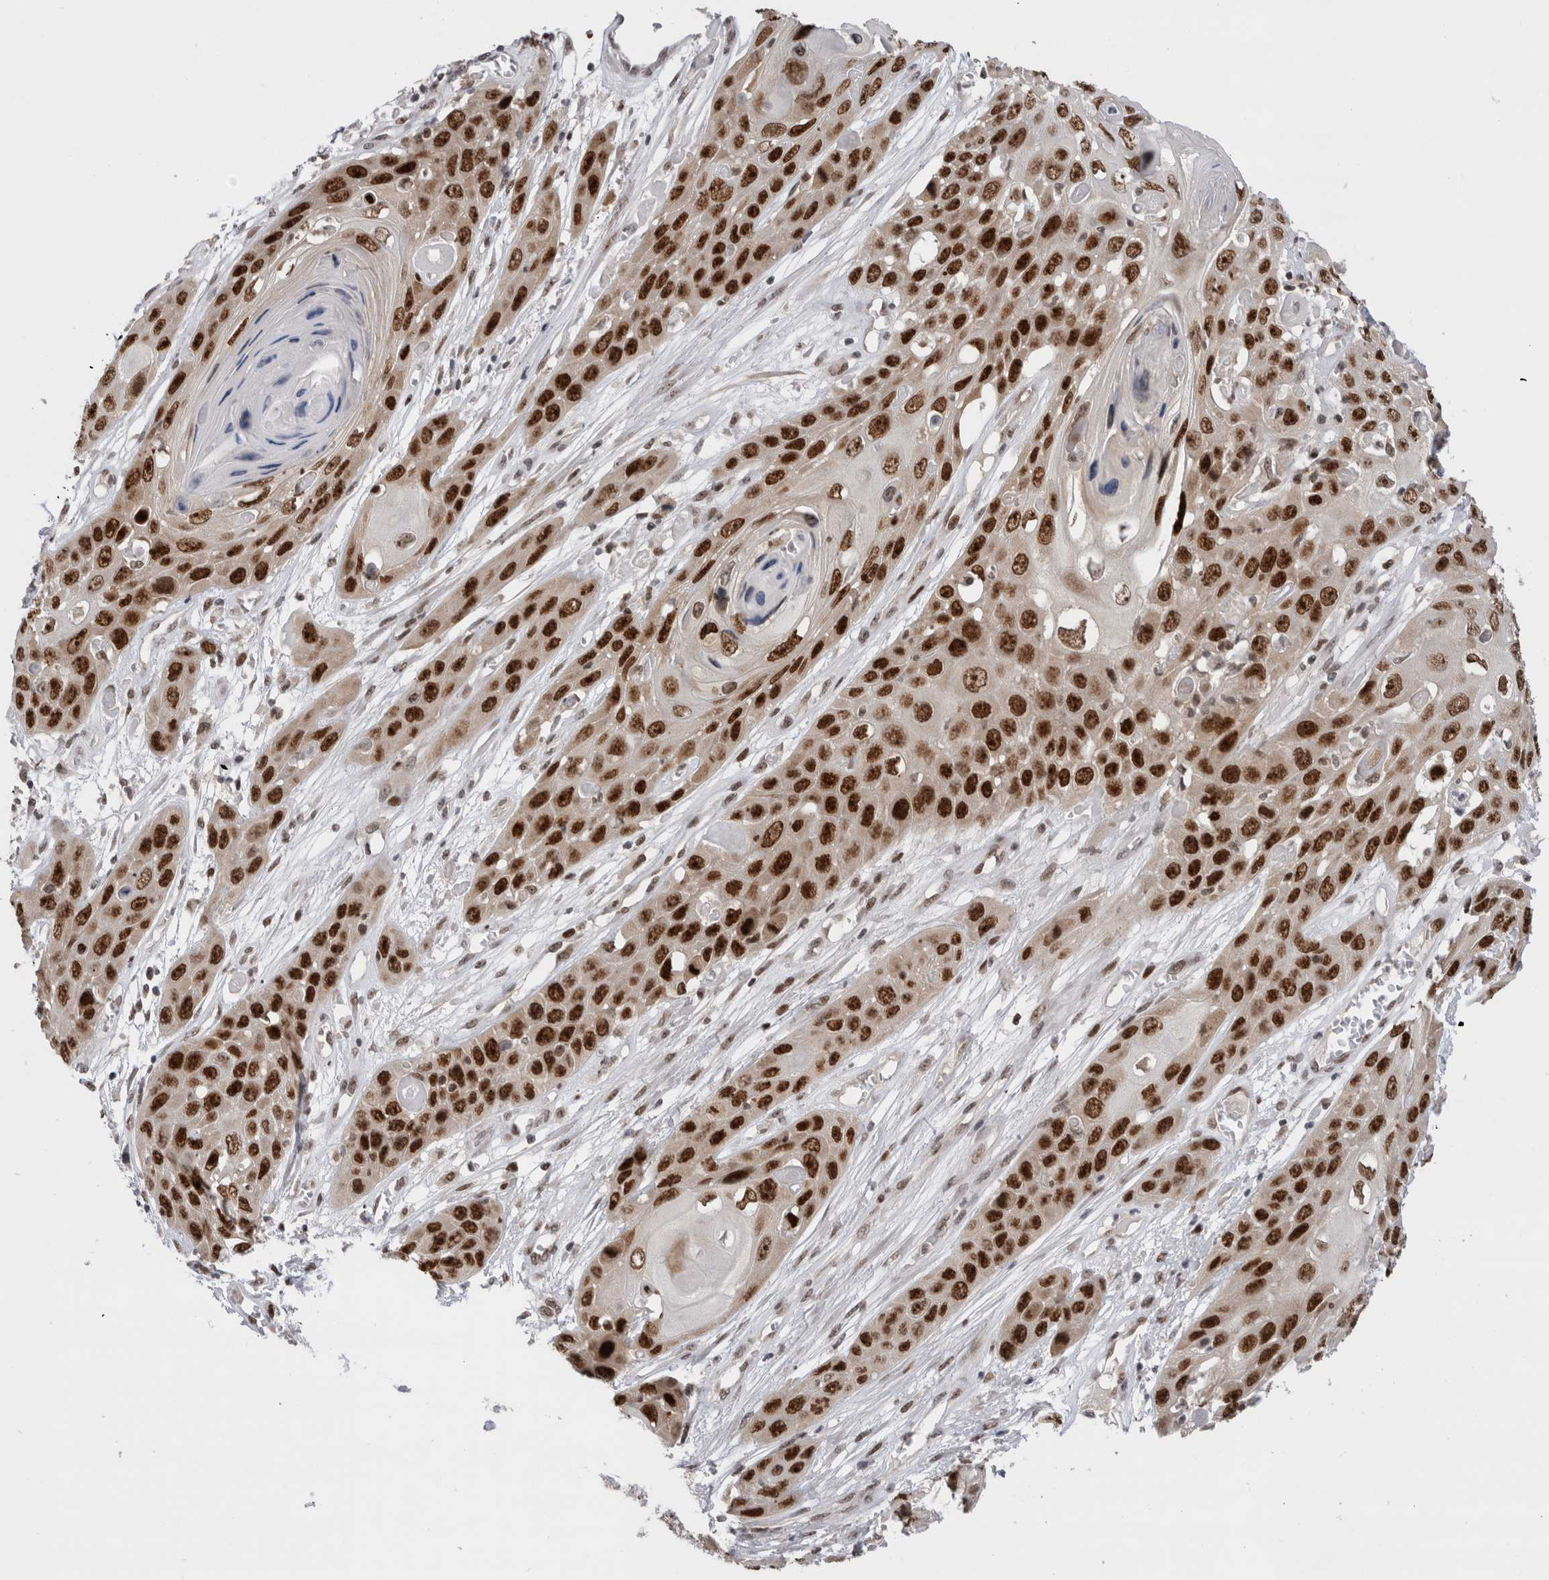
{"staining": {"intensity": "strong", "quantity": ">75%", "location": "nuclear"}, "tissue": "skin cancer", "cell_type": "Tumor cells", "image_type": "cancer", "snomed": [{"axis": "morphology", "description": "Squamous cell carcinoma, NOS"}, {"axis": "topography", "description": "Skin"}], "caption": "Strong nuclear expression is seen in about >75% of tumor cells in skin cancer.", "gene": "ZNF521", "patient": {"sex": "male", "age": 55}}